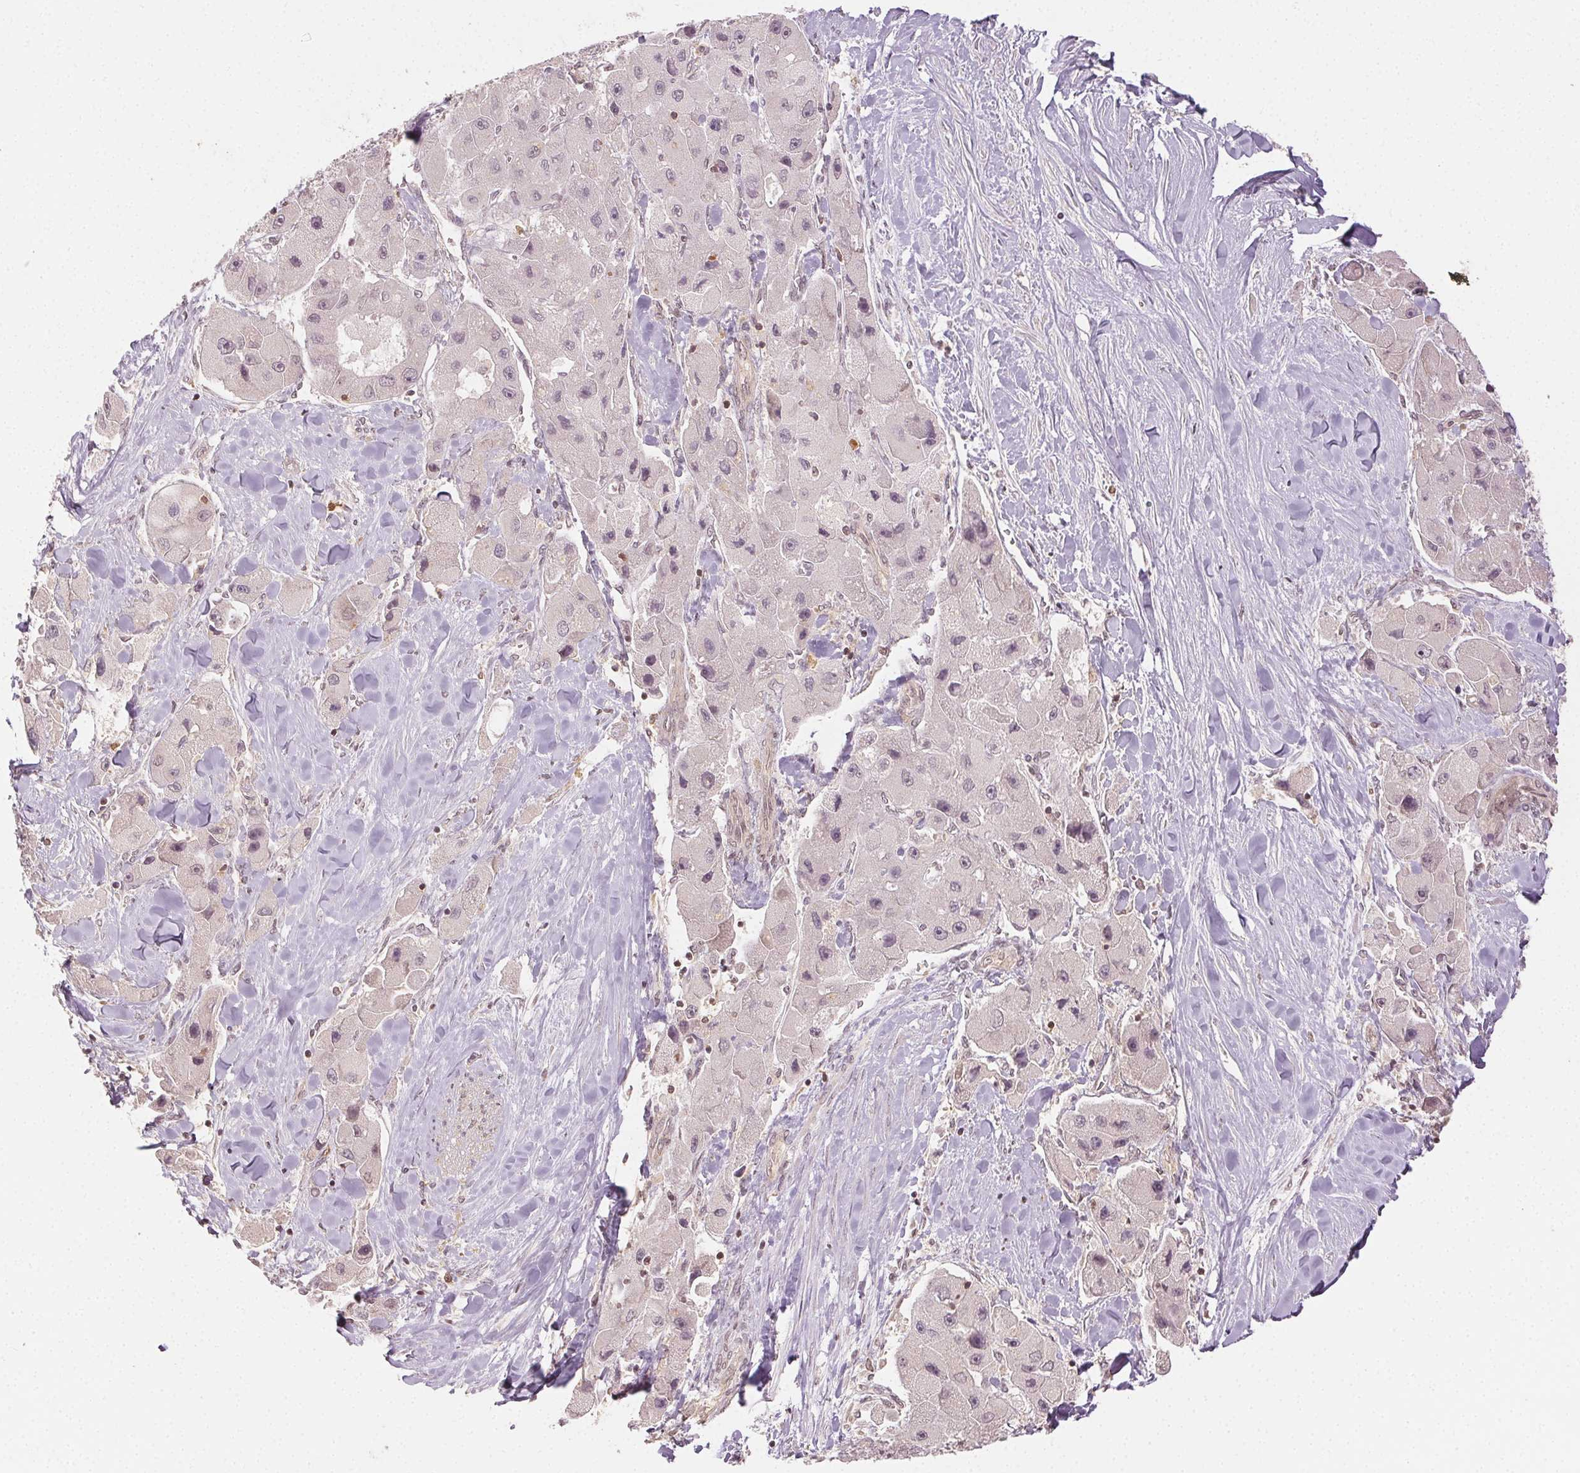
{"staining": {"intensity": "negative", "quantity": "none", "location": "none"}, "tissue": "liver cancer", "cell_type": "Tumor cells", "image_type": "cancer", "snomed": [{"axis": "morphology", "description": "Carcinoma, Hepatocellular, NOS"}, {"axis": "topography", "description": "Liver"}], "caption": "Immunohistochemistry (IHC) of liver hepatocellular carcinoma shows no positivity in tumor cells.", "gene": "MAPK14", "patient": {"sex": "male", "age": 24}}